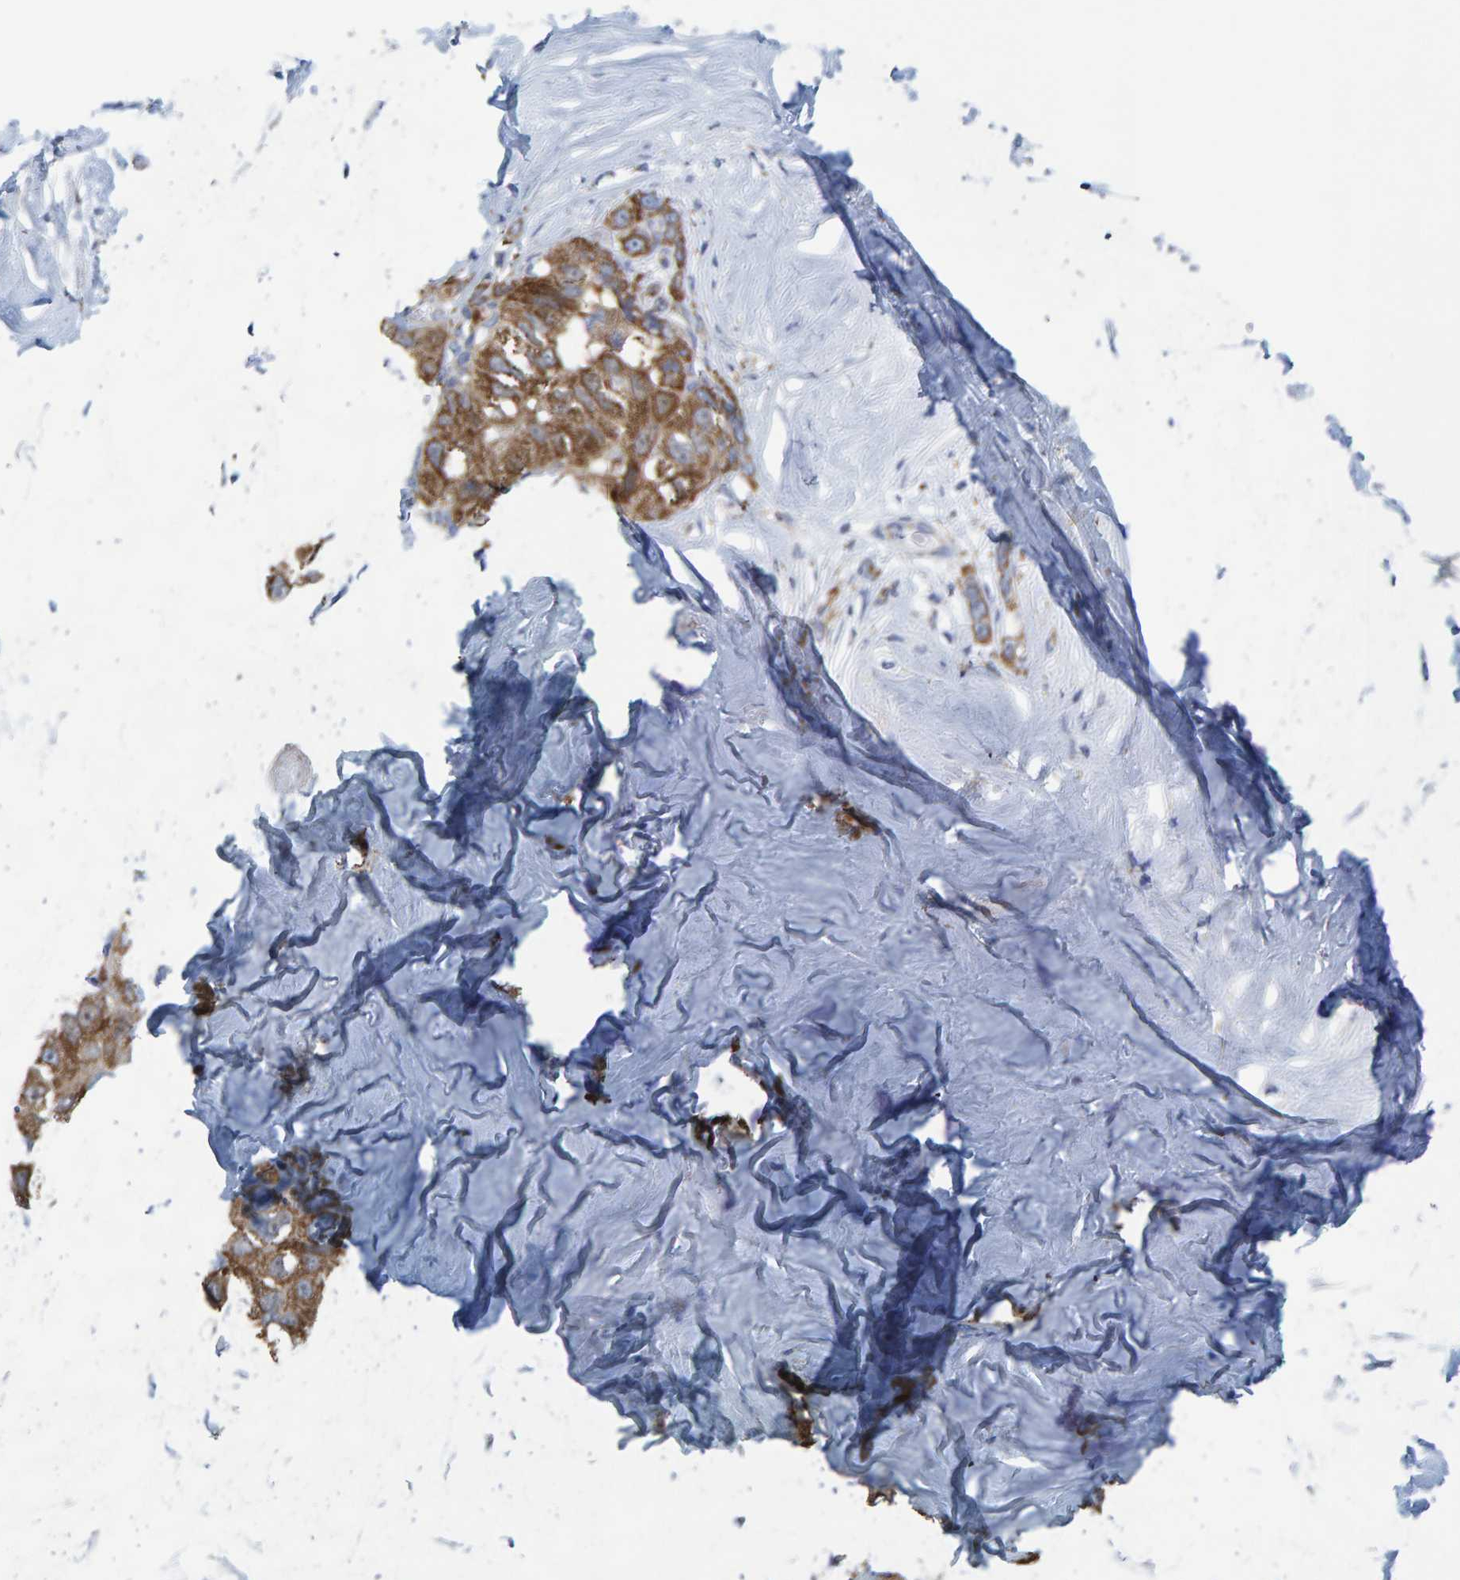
{"staining": {"intensity": "strong", "quantity": ">75%", "location": "cytoplasmic/membranous"}, "tissue": "liver cancer", "cell_type": "Tumor cells", "image_type": "cancer", "snomed": [{"axis": "morphology", "description": "Carcinoma, Hepatocellular, NOS"}, {"axis": "topography", "description": "Liver"}], "caption": "IHC (DAB) staining of human liver cancer reveals strong cytoplasmic/membranous protein positivity in approximately >75% of tumor cells.", "gene": "MRPS7", "patient": {"sex": "male", "age": 80}}